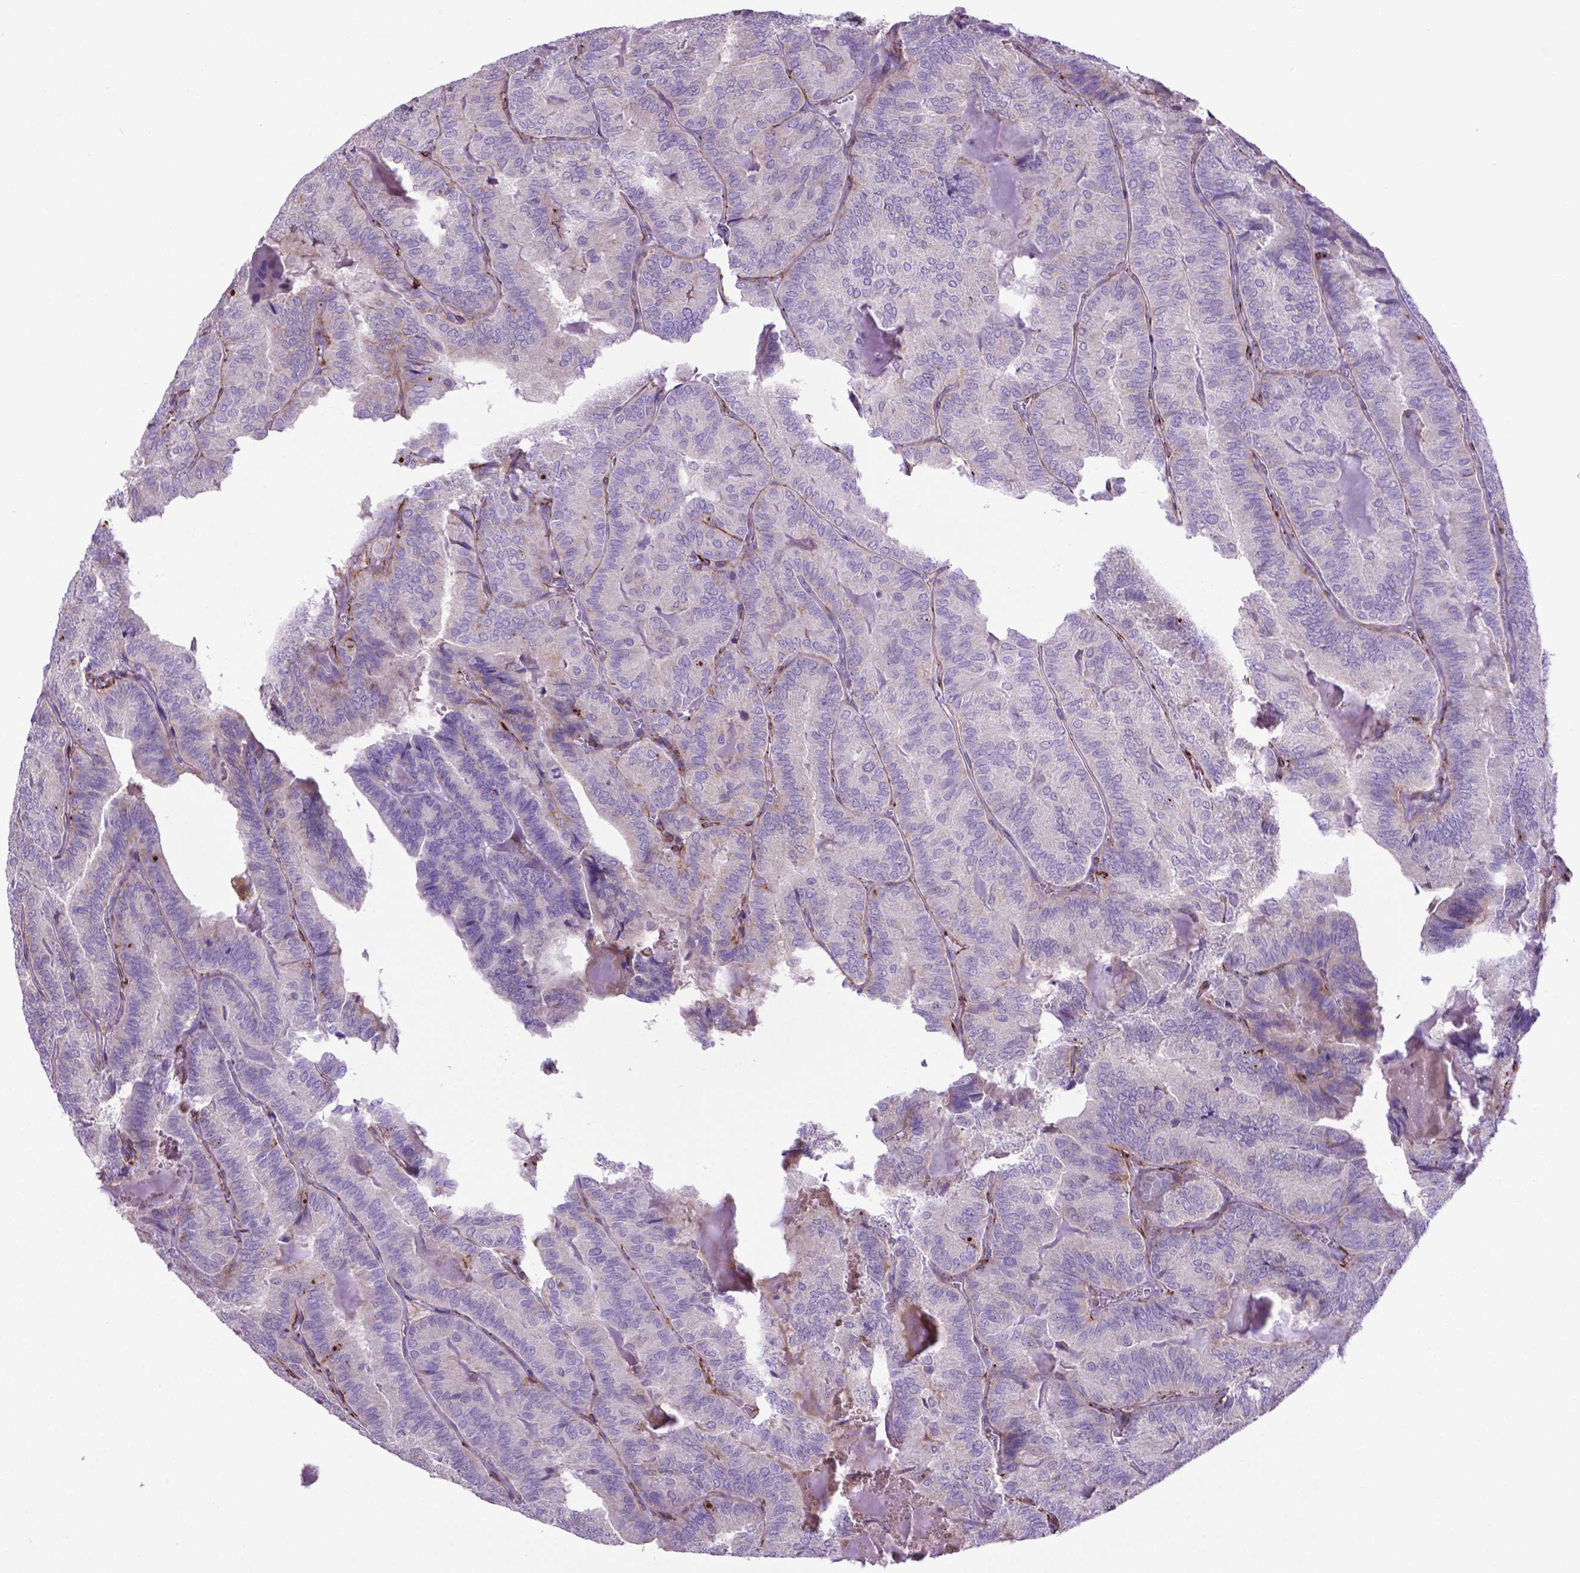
{"staining": {"intensity": "negative", "quantity": "none", "location": "none"}, "tissue": "thyroid cancer", "cell_type": "Tumor cells", "image_type": "cancer", "snomed": [{"axis": "morphology", "description": "Papillary adenocarcinoma, NOS"}, {"axis": "topography", "description": "Thyroid gland"}], "caption": "This is an IHC histopathology image of human papillary adenocarcinoma (thyroid). There is no positivity in tumor cells.", "gene": "LZTR1", "patient": {"sex": "female", "age": 75}}